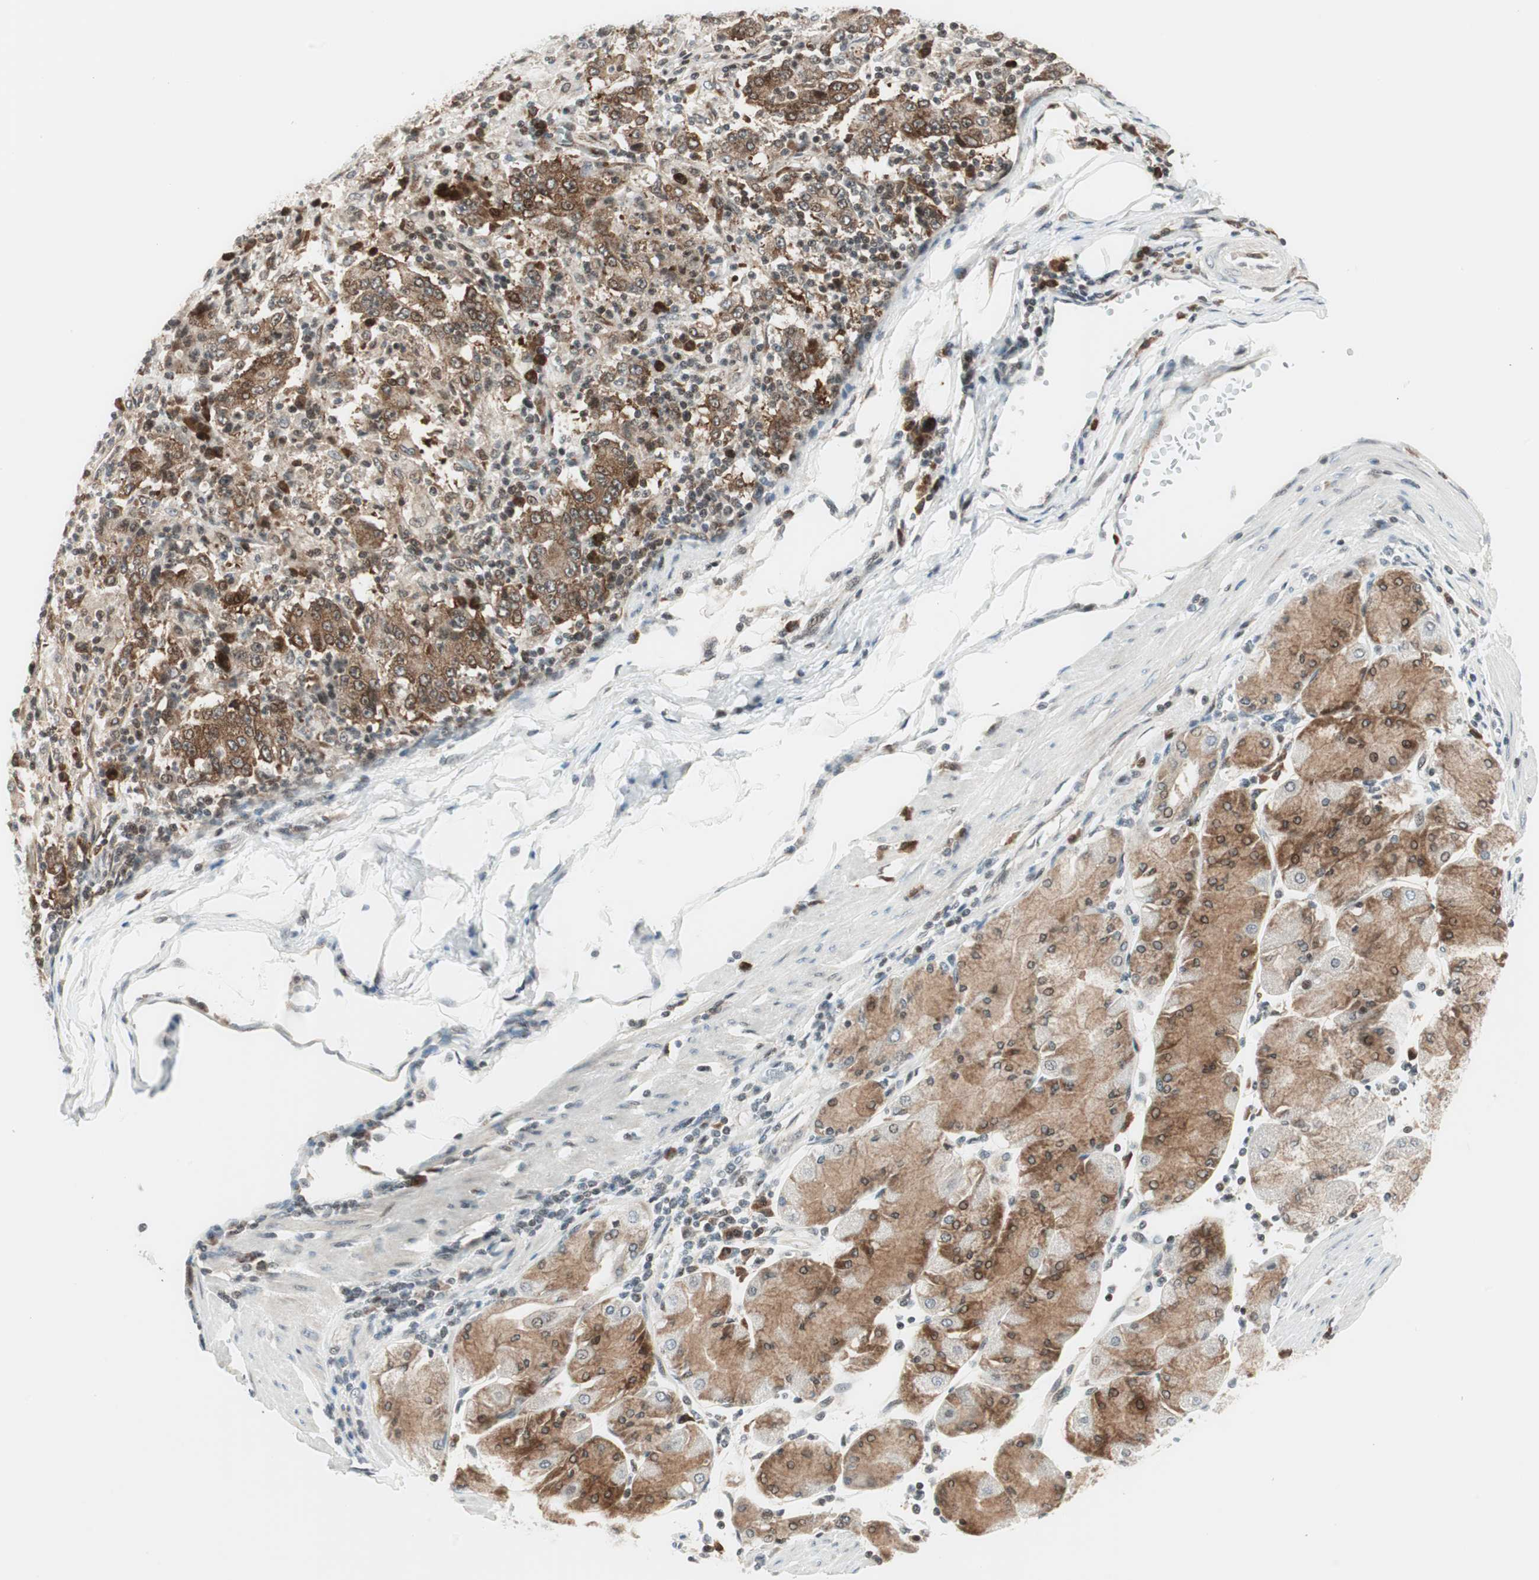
{"staining": {"intensity": "moderate", "quantity": ">75%", "location": "cytoplasmic/membranous"}, "tissue": "stomach cancer", "cell_type": "Tumor cells", "image_type": "cancer", "snomed": [{"axis": "morphology", "description": "Normal tissue, NOS"}, {"axis": "morphology", "description": "Adenocarcinoma, NOS"}, {"axis": "topography", "description": "Stomach, upper"}, {"axis": "topography", "description": "Stomach"}], "caption": "Stomach cancer stained with IHC shows moderate cytoplasmic/membranous expression in about >75% of tumor cells.", "gene": "TPT1", "patient": {"sex": "male", "age": 59}}